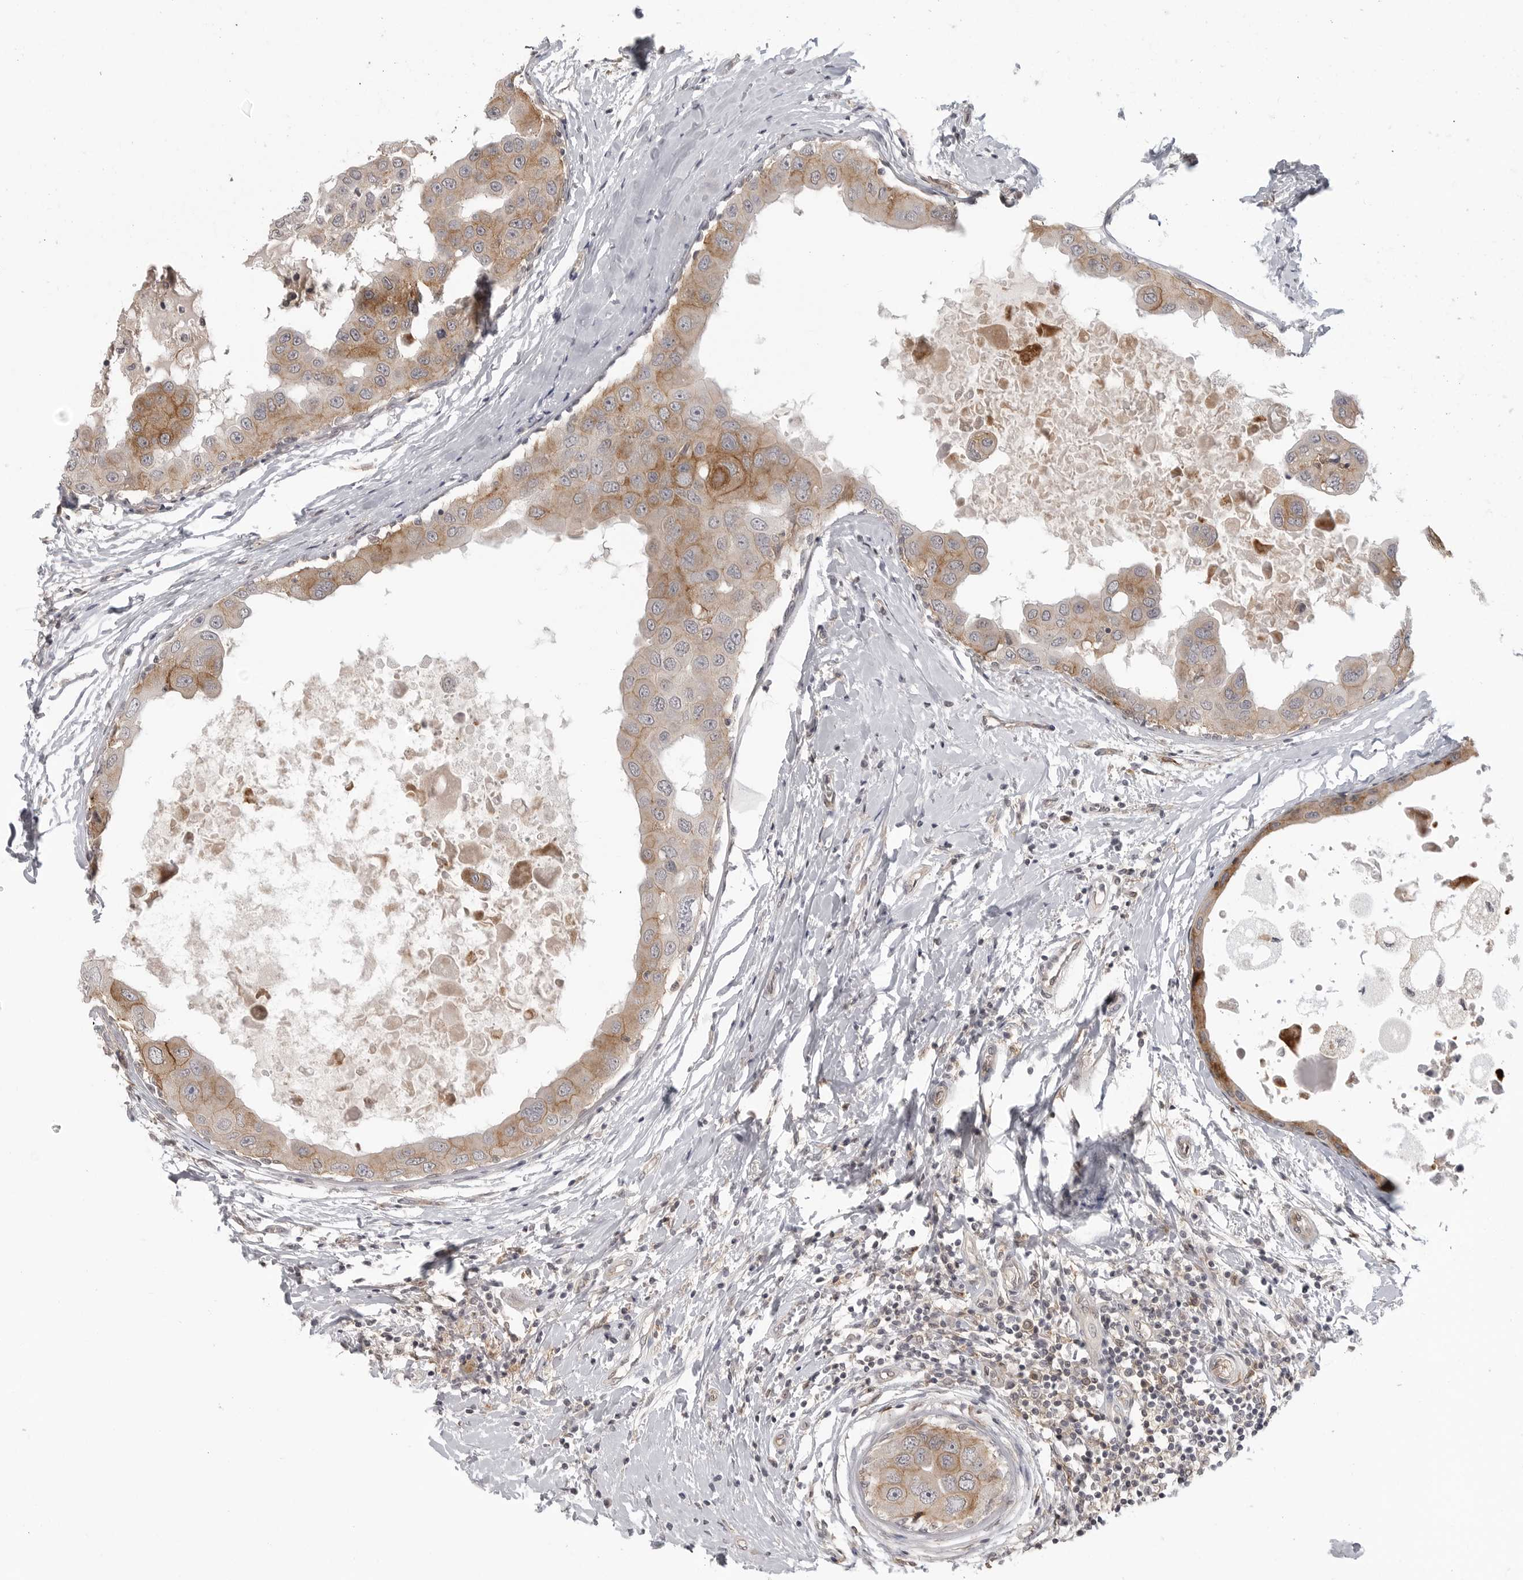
{"staining": {"intensity": "weak", "quantity": "25%-75%", "location": "cytoplasmic/membranous"}, "tissue": "breast cancer", "cell_type": "Tumor cells", "image_type": "cancer", "snomed": [{"axis": "morphology", "description": "Duct carcinoma"}, {"axis": "topography", "description": "Breast"}], "caption": "Protein staining exhibits weak cytoplasmic/membranous expression in approximately 25%-75% of tumor cells in breast cancer (invasive ductal carcinoma).", "gene": "IFNGR1", "patient": {"sex": "female", "age": 27}}